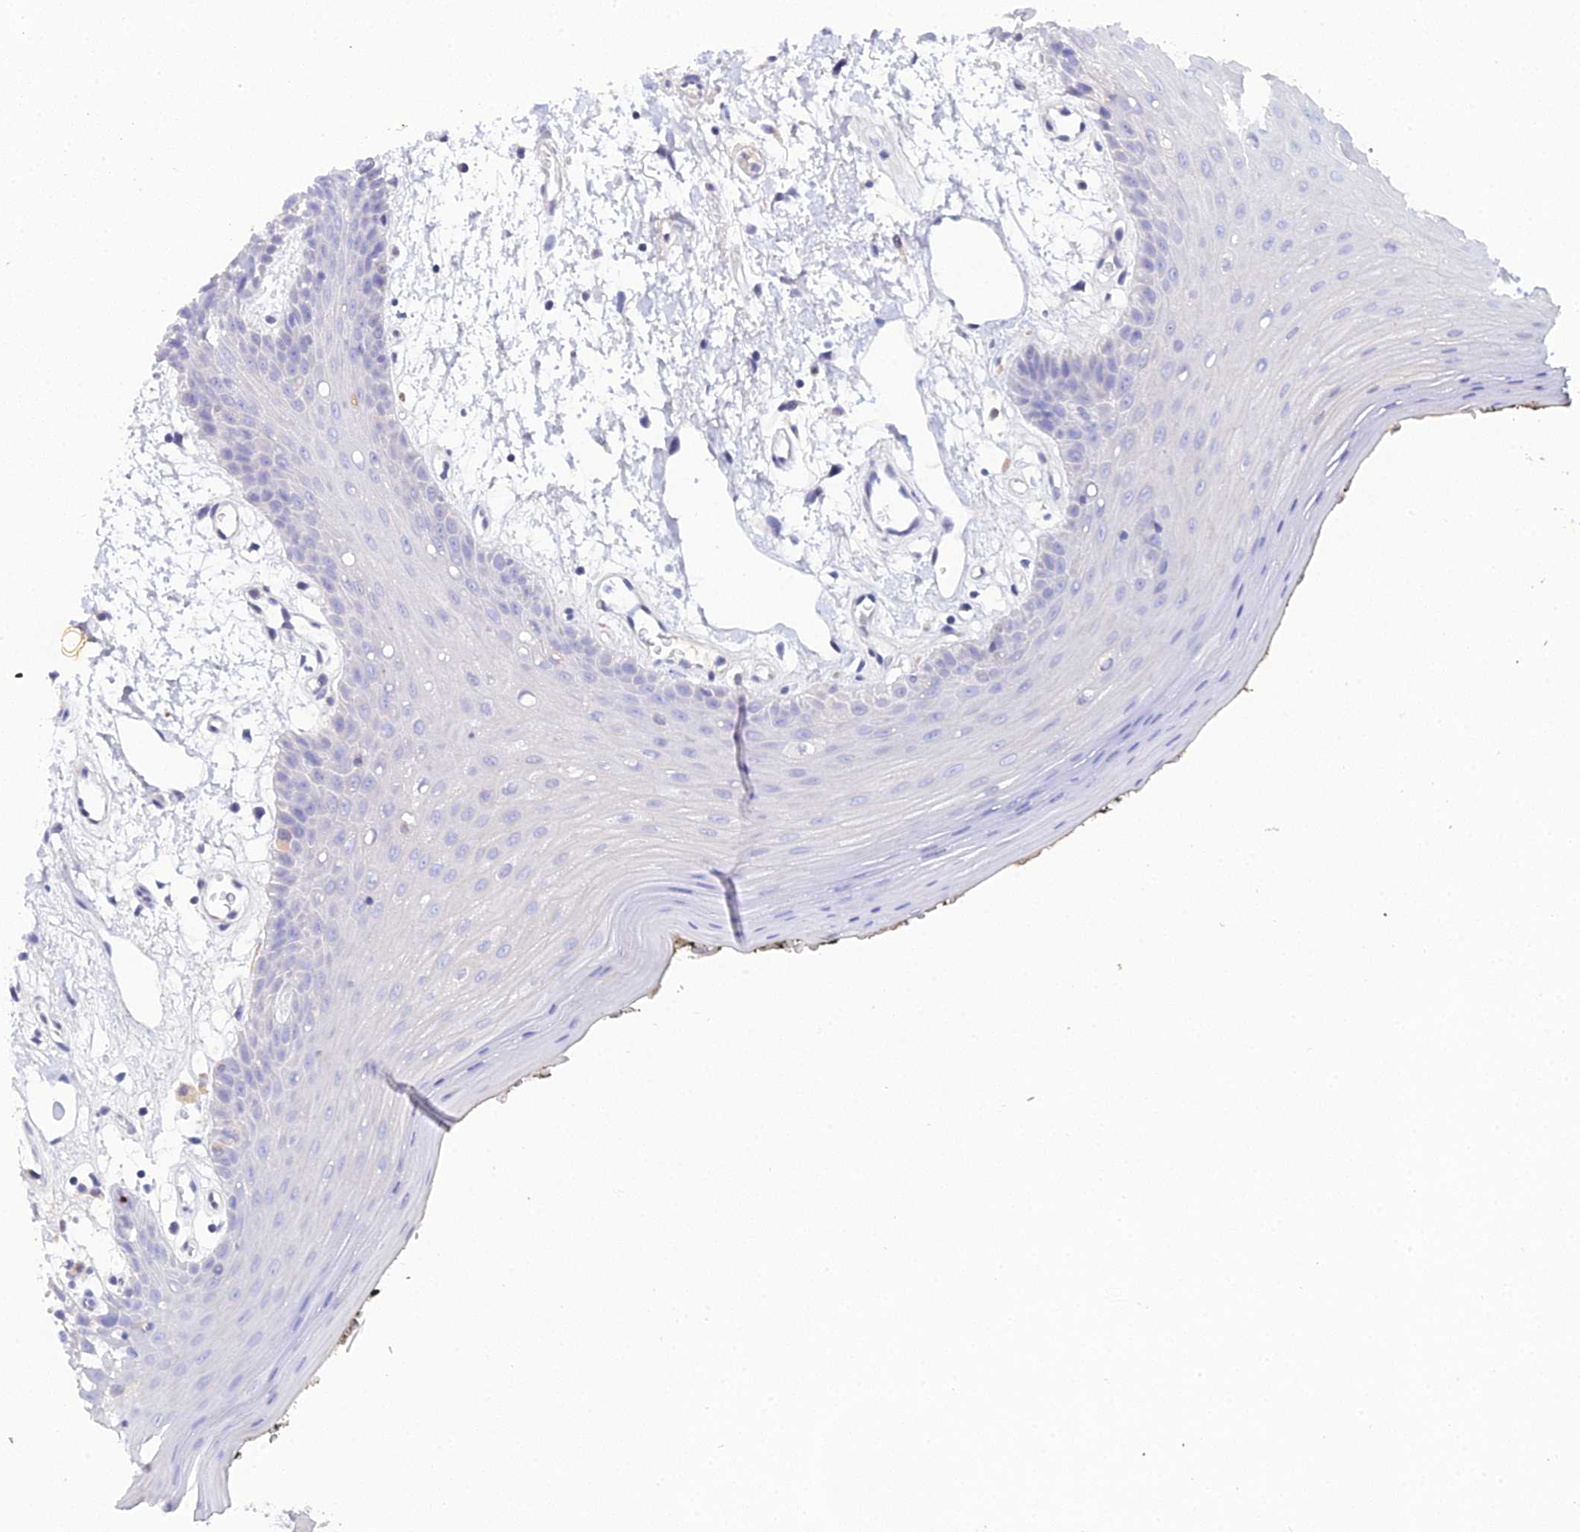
{"staining": {"intensity": "negative", "quantity": "none", "location": "none"}, "tissue": "oral mucosa", "cell_type": "Squamous epithelial cells", "image_type": "normal", "snomed": [{"axis": "morphology", "description": "Normal tissue, NOS"}, {"axis": "topography", "description": "Oral tissue"}, {"axis": "topography", "description": "Tounge, NOS"}], "caption": "Histopathology image shows no protein staining in squamous epithelial cells of unremarkable oral mucosa. (DAB immunohistochemistry, high magnification).", "gene": "ZXDA", "patient": {"sex": "female", "age": 59}}